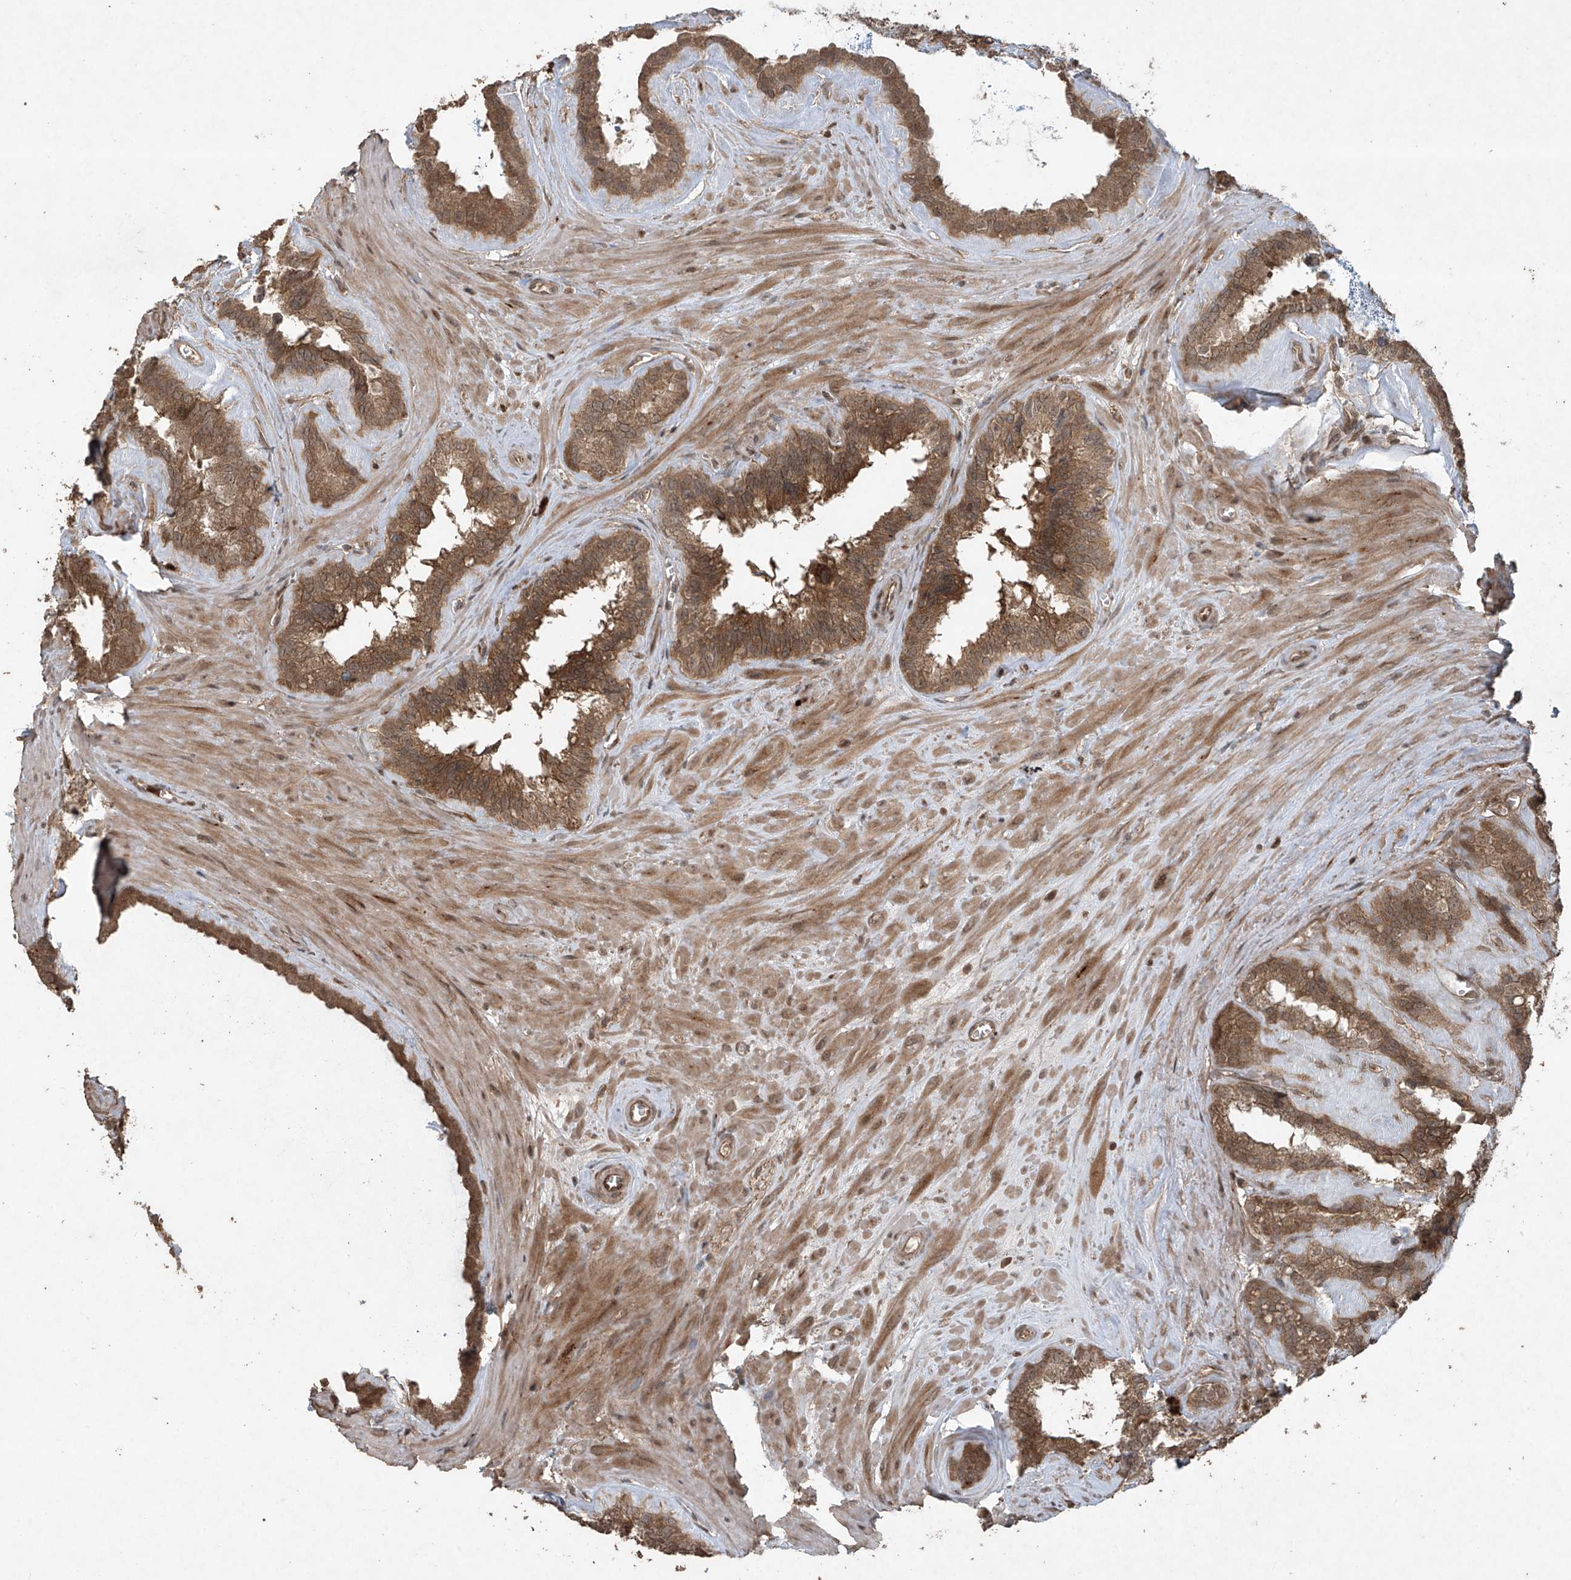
{"staining": {"intensity": "strong", "quantity": ">75%", "location": "cytoplasmic/membranous"}, "tissue": "seminal vesicle", "cell_type": "Glandular cells", "image_type": "normal", "snomed": [{"axis": "morphology", "description": "Normal tissue, NOS"}, {"axis": "topography", "description": "Prostate"}, {"axis": "topography", "description": "Seminal veicle"}], "caption": "A high-resolution photomicrograph shows IHC staining of unremarkable seminal vesicle, which reveals strong cytoplasmic/membranous expression in approximately >75% of glandular cells. (IHC, brightfield microscopy, high magnification).", "gene": "PGPEP1", "patient": {"sex": "male", "age": 59}}